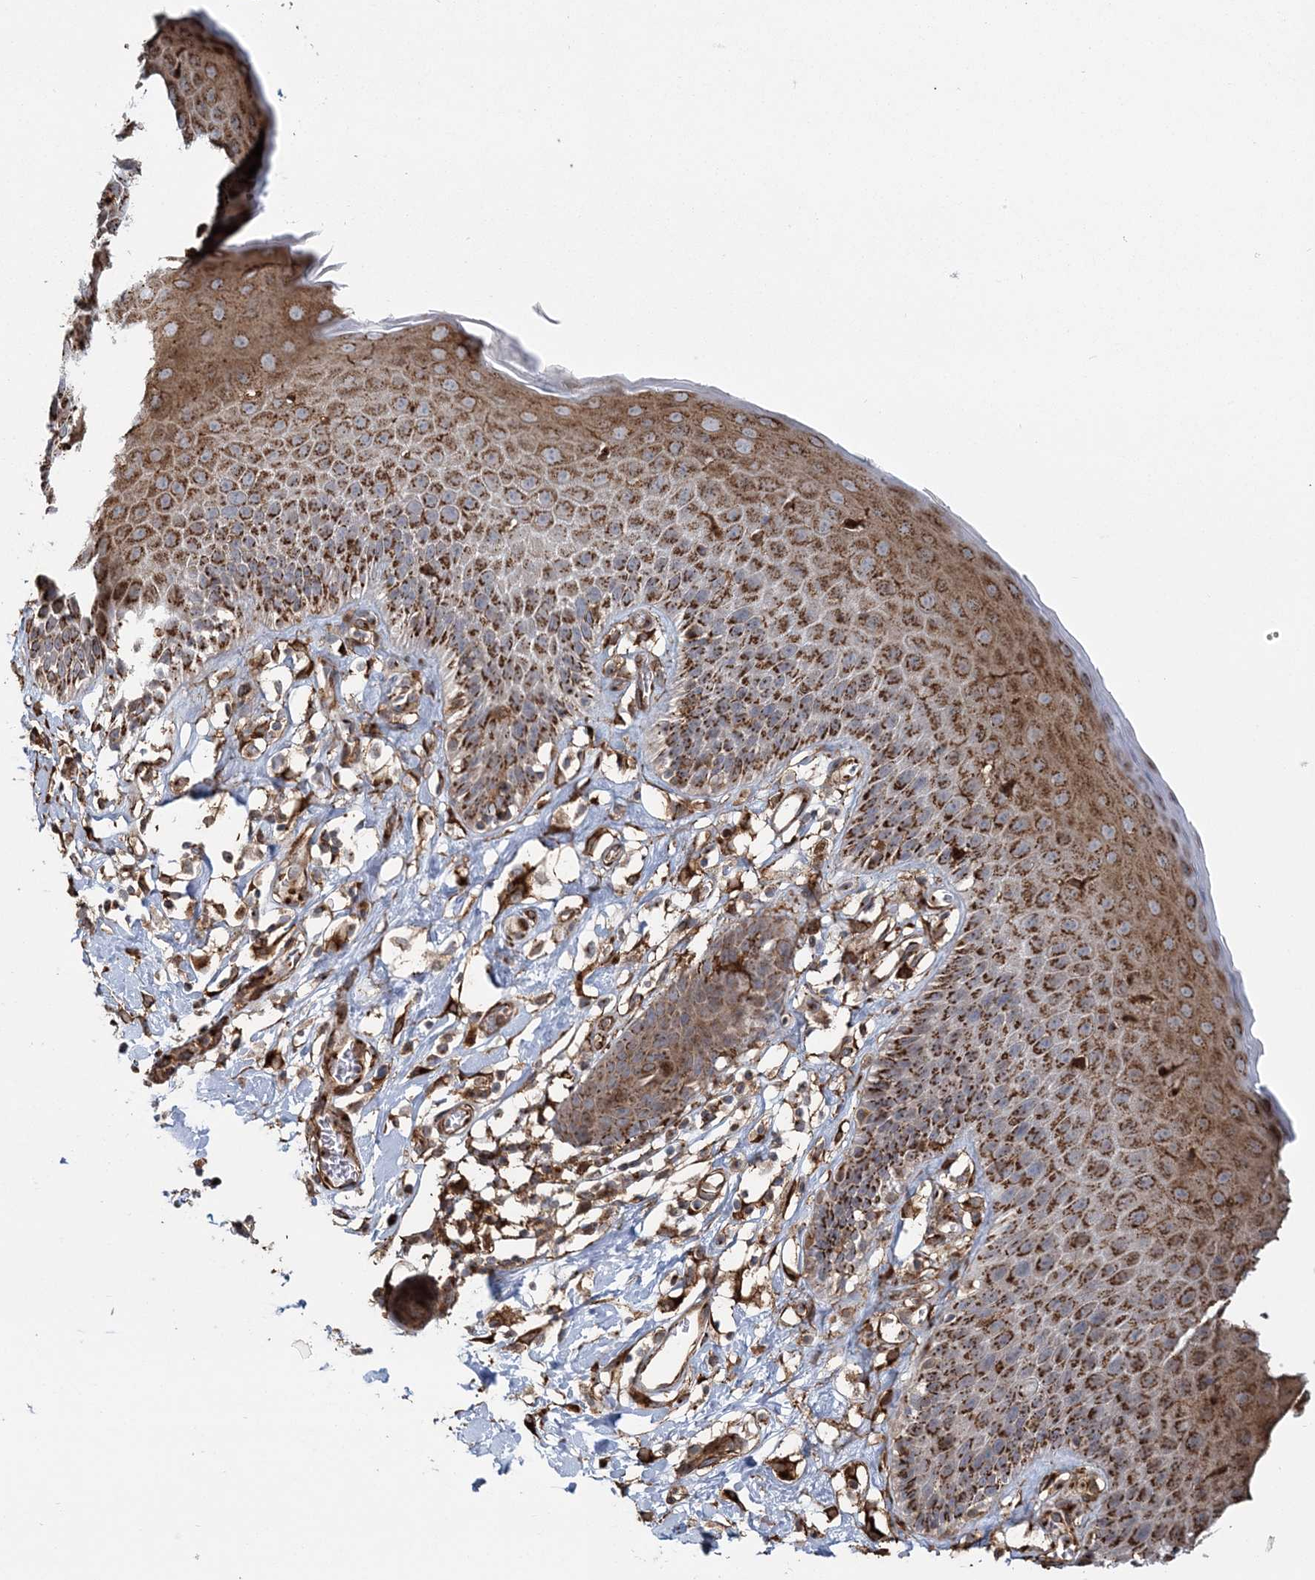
{"staining": {"intensity": "moderate", "quantity": ">75%", "location": "cytoplasmic/membranous"}, "tissue": "skin", "cell_type": "Epidermal cells", "image_type": "normal", "snomed": [{"axis": "morphology", "description": "Normal tissue, NOS"}, {"axis": "topography", "description": "Vulva"}], "caption": "This is a photomicrograph of immunohistochemistry (IHC) staining of benign skin, which shows moderate positivity in the cytoplasmic/membranous of epidermal cells.", "gene": "TRAF3IP2", "patient": {"sex": "female", "age": 68}}